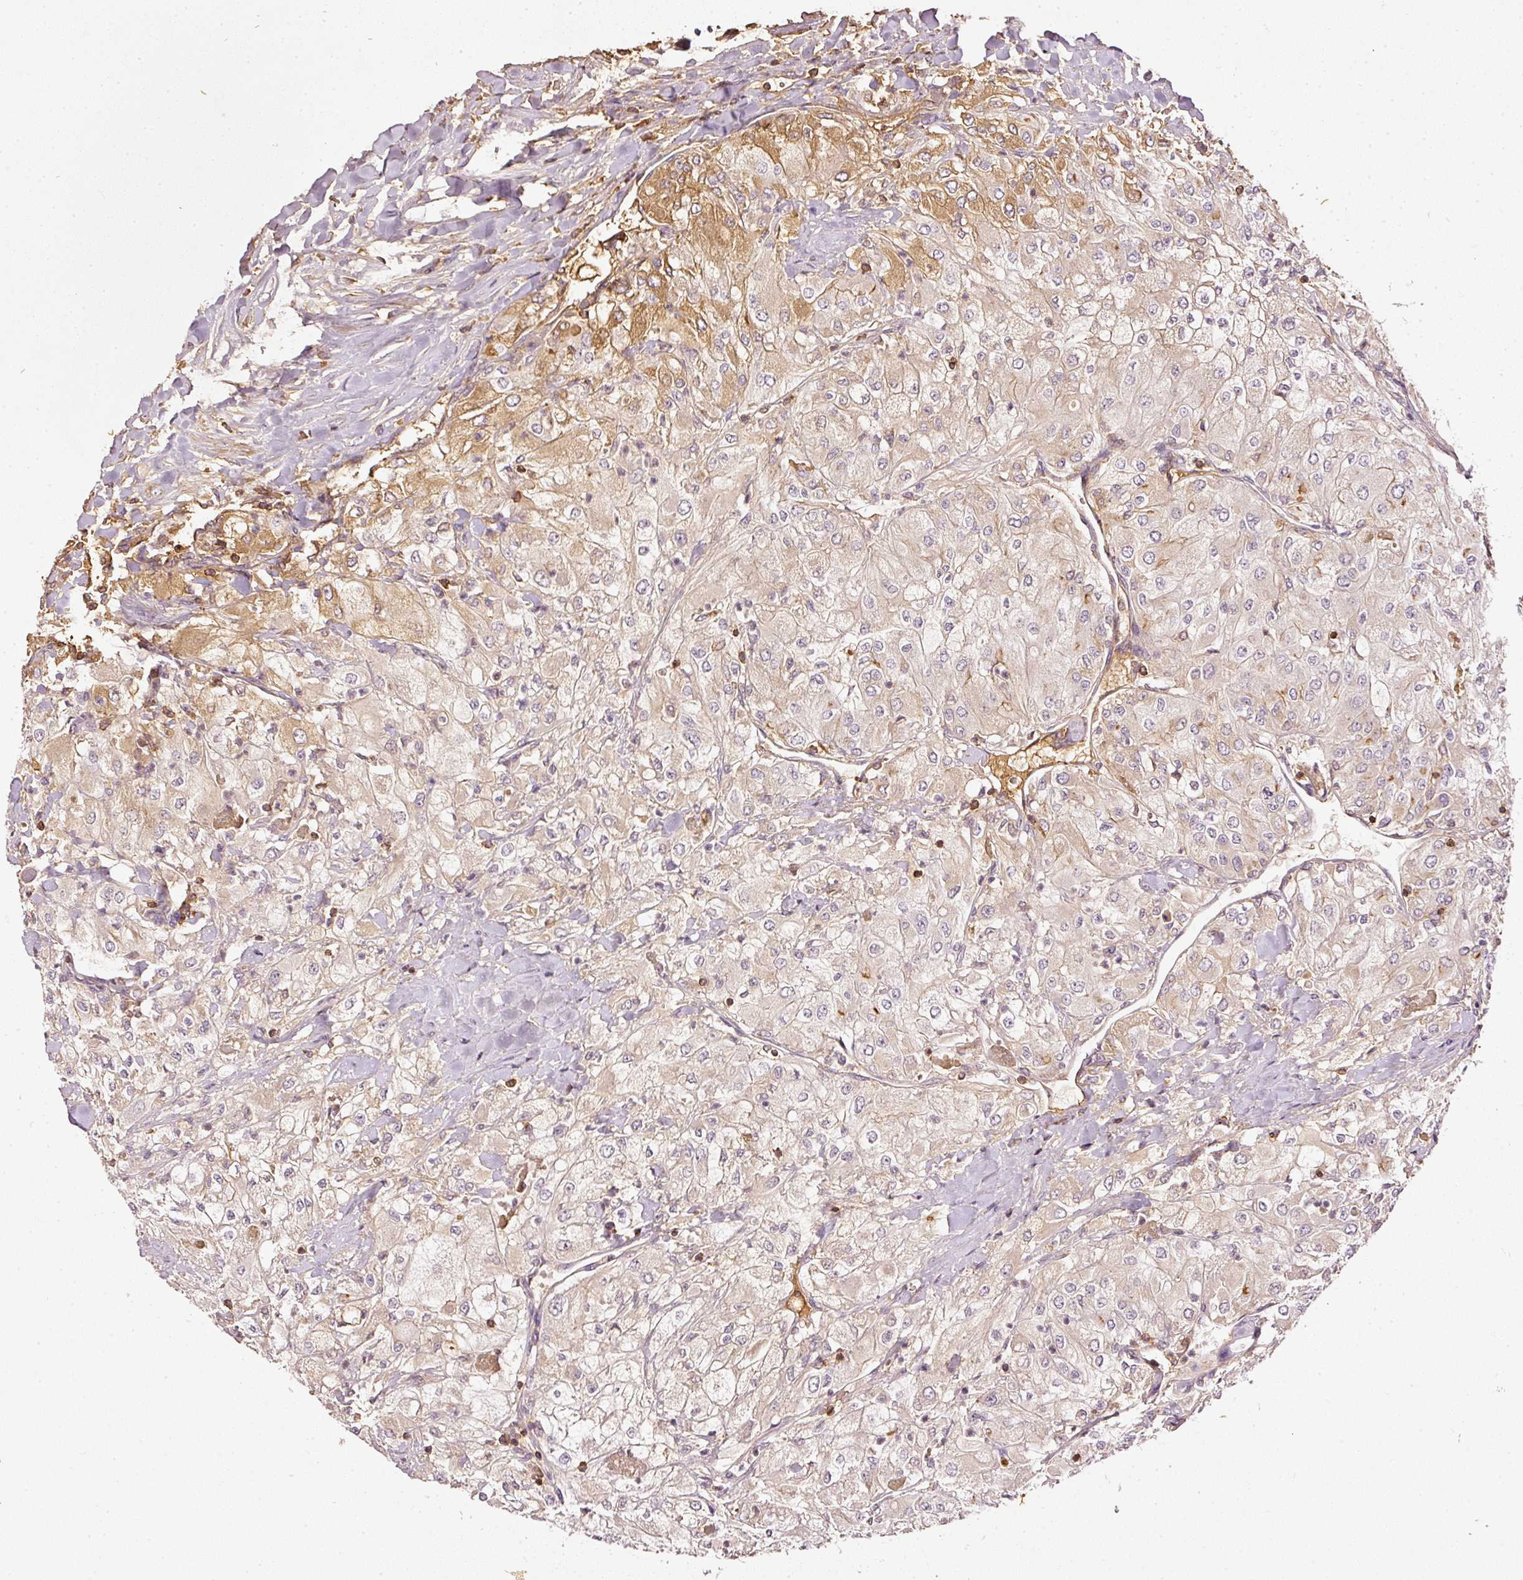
{"staining": {"intensity": "moderate", "quantity": "<25%", "location": "cytoplasmic/membranous"}, "tissue": "renal cancer", "cell_type": "Tumor cells", "image_type": "cancer", "snomed": [{"axis": "morphology", "description": "Adenocarcinoma, NOS"}, {"axis": "topography", "description": "Kidney"}], "caption": "Adenocarcinoma (renal) tissue demonstrates moderate cytoplasmic/membranous expression in about <25% of tumor cells The staining was performed using DAB (3,3'-diaminobenzidine), with brown indicating positive protein expression. Nuclei are stained blue with hematoxylin.", "gene": "EVL", "patient": {"sex": "male", "age": 80}}